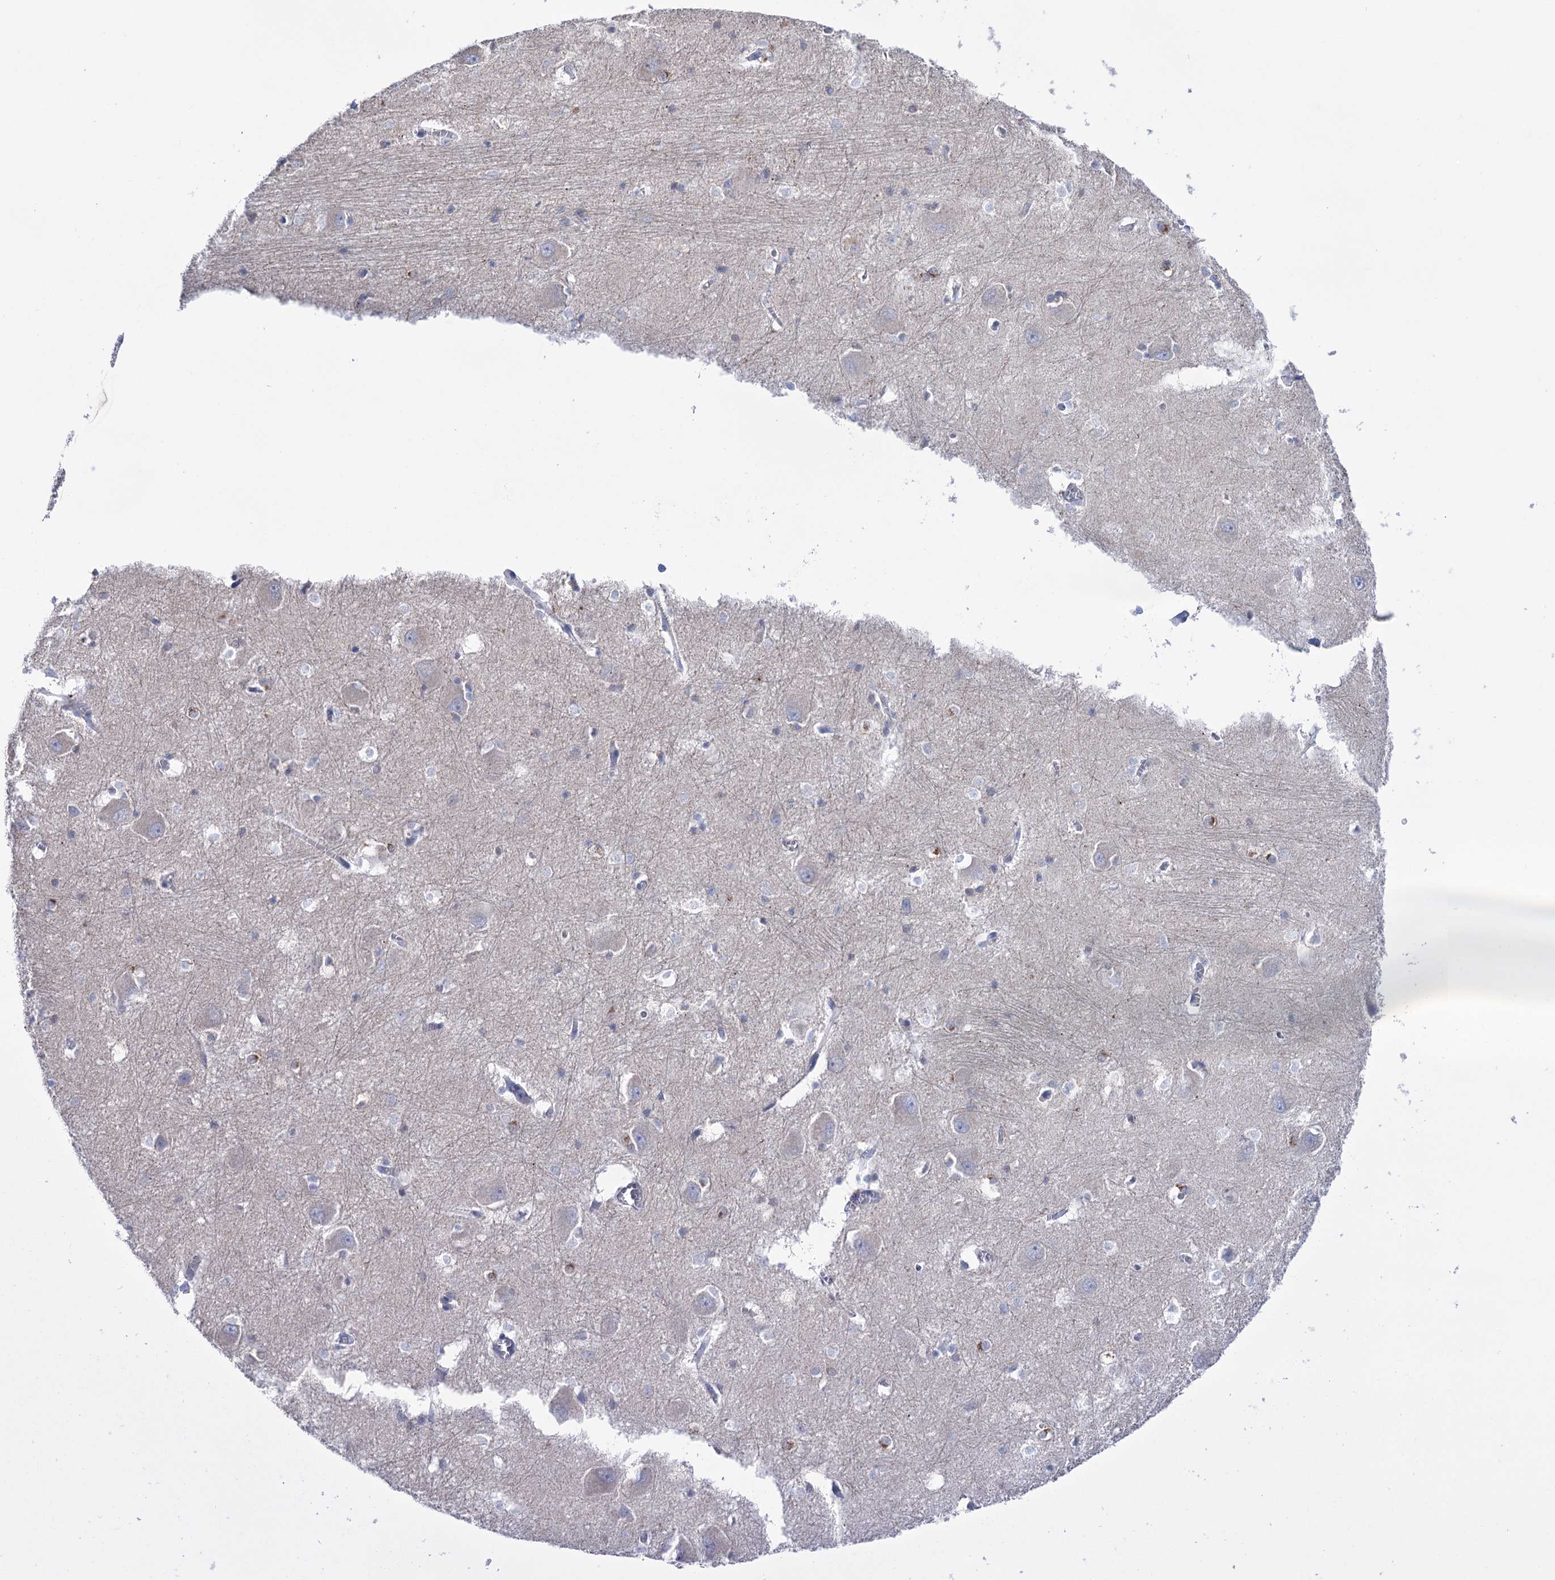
{"staining": {"intensity": "weak", "quantity": "<25%", "location": "cytoplasmic/membranous"}, "tissue": "caudate", "cell_type": "Glial cells", "image_type": "normal", "snomed": [{"axis": "morphology", "description": "Normal tissue, NOS"}, {"axis": "topography", "description": "Lateral ventricle wall"}], "caption": "High magnification brightfield microscopy of benign caudate stained with DAB (3,3'-diaminobenzidine) (brown) and counterstained with hematoxylin (blue): glial cells show no significant expression. (DAB (3,3'-diaminobenzidine) immunohistochemistry (IHC), high magnification).", "gene": "BBS4", "patient": {"sex": "male", "age": 37}}